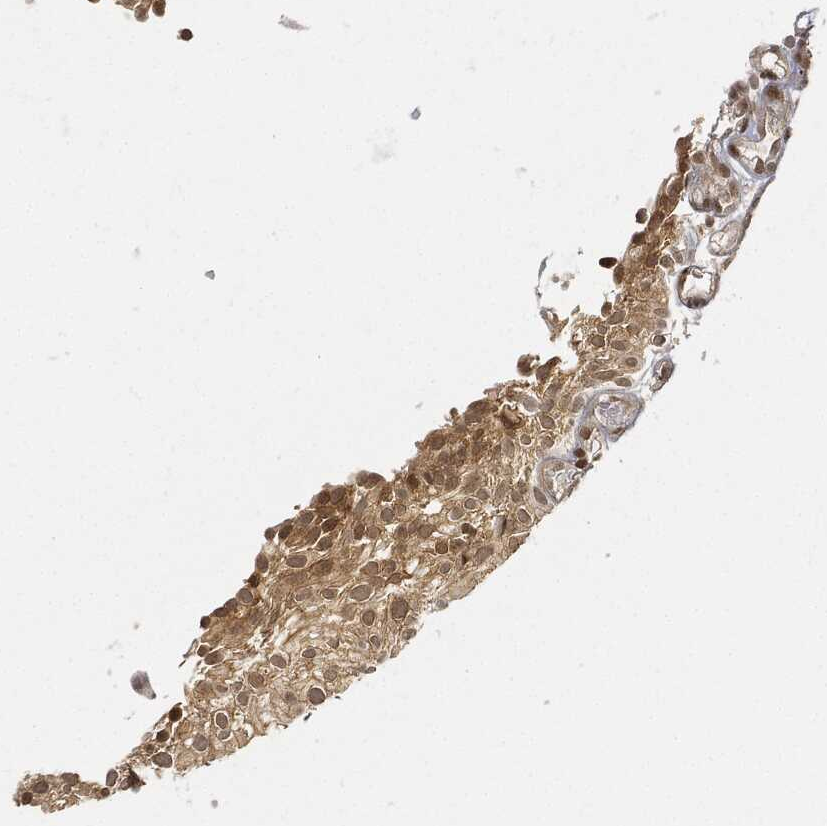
{"staining": {"intensity": "strong", "quantity": "<25%", "location": "cytoplasmic/membranous,nuclear"}, "tissue": "urothelial cancer", "cell_type": "Tumor cells", "image_type": "cancer", "snomed": [{"axis": "morphology", "description": "Urothelial carcinoma, Low grade"}, {"axis": "topography", "description": "Urinary bladder"}], "caption": "Immunohistochemical staining of low-grade urothelial carcinoma shows medium levels of strong cytoplasmic/membranous and nuclear protein expression in about <25% of tumor cells.", "gene": "CIB1", "patient": {"sex": "male", "age": 78}}